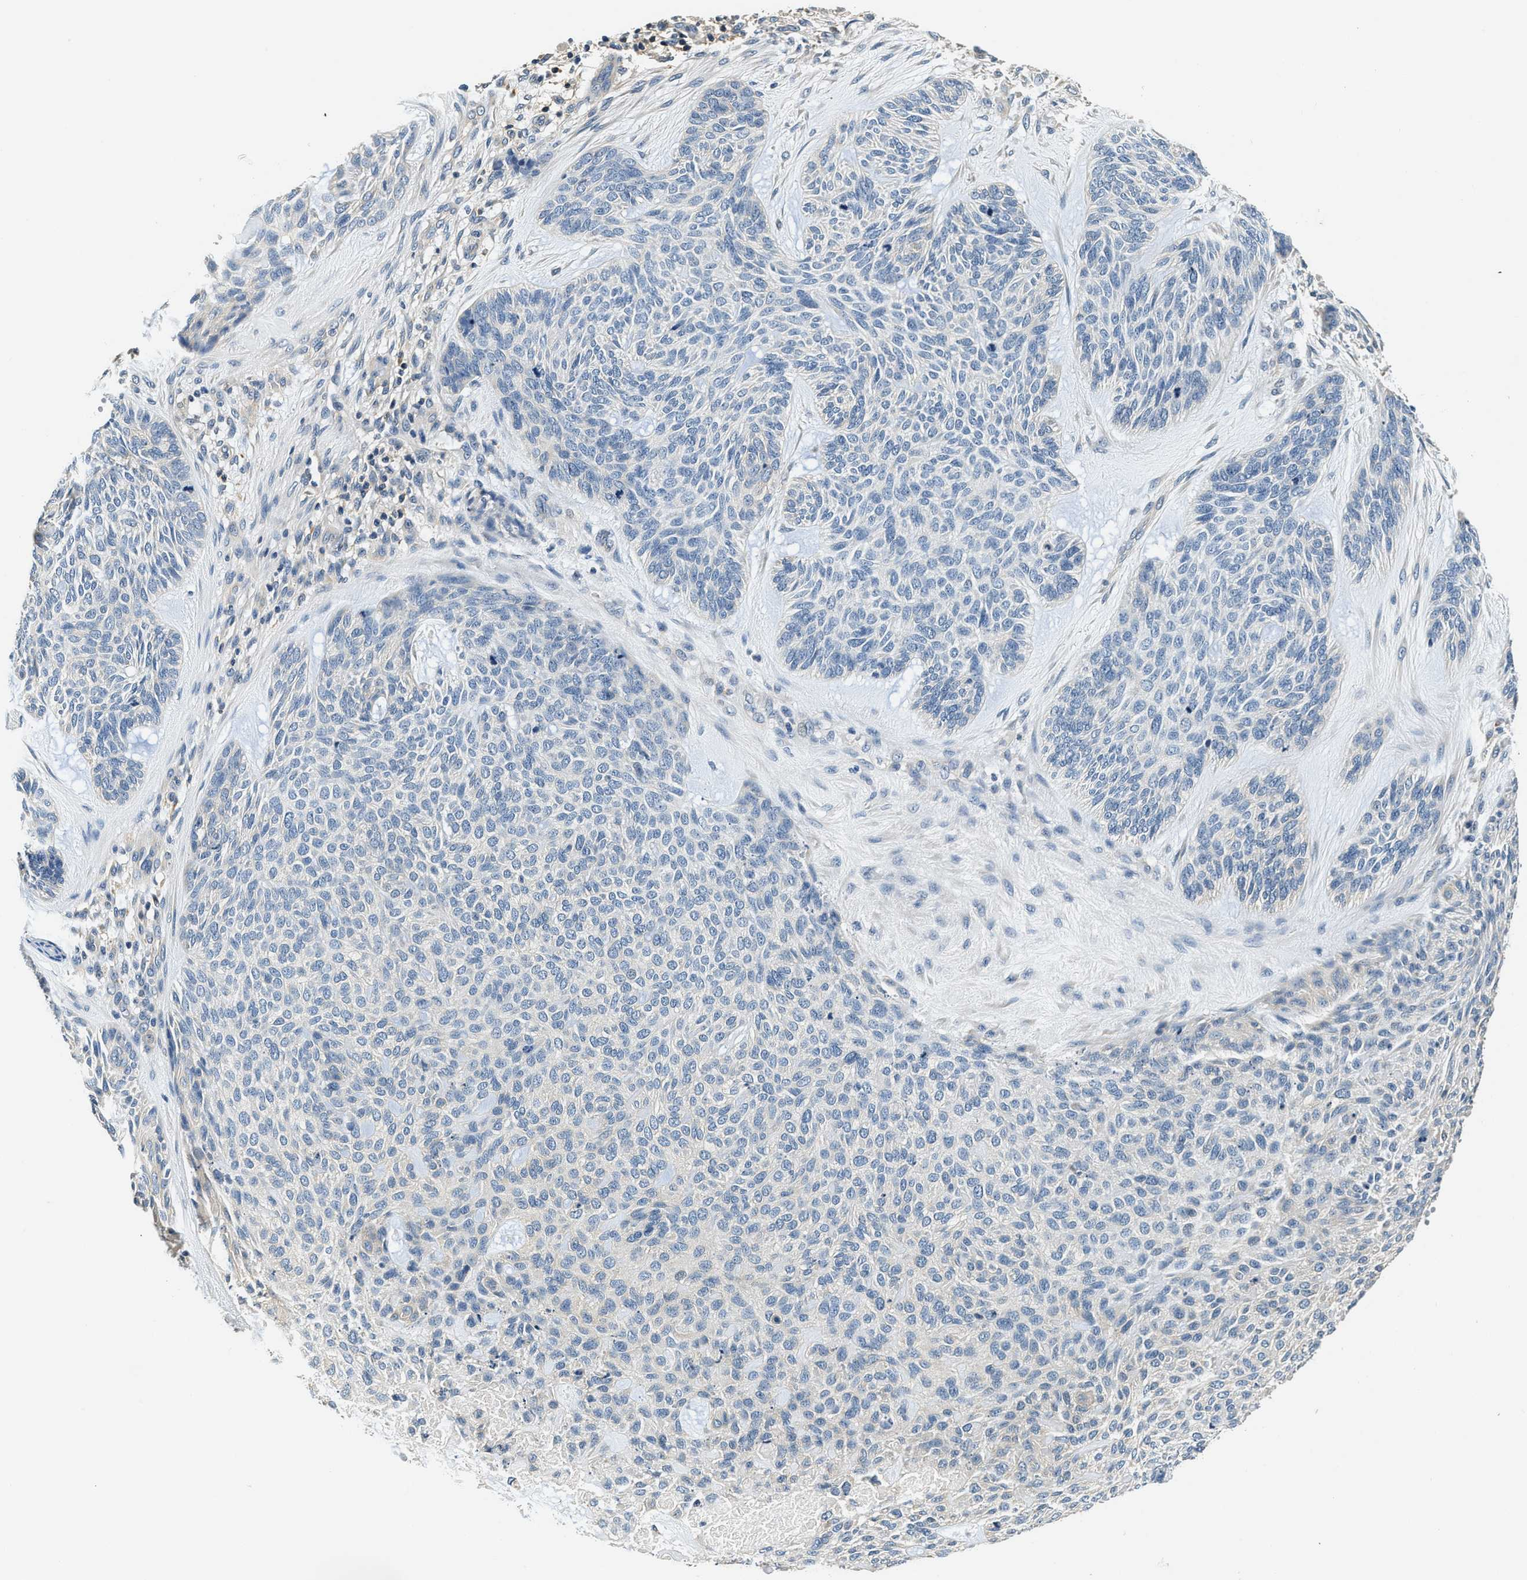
{"staining": {"intensity": "negative", "quantity": "none", "location": "none"}, "tissue": "skin cancer", "cell_type": "Tumor cells", "image_type": "cancer", "snomed": [{"axis": "morphology", "description": "Basal cell carcinoma"}, {"axis": "topography", "description": "Skin"}], "caption": "Photomicrograph shows no protein expression in tumor cells of skin cancer tissue.", "gene": "RESF1", "patient": {"sex": "male", "age": 55}}